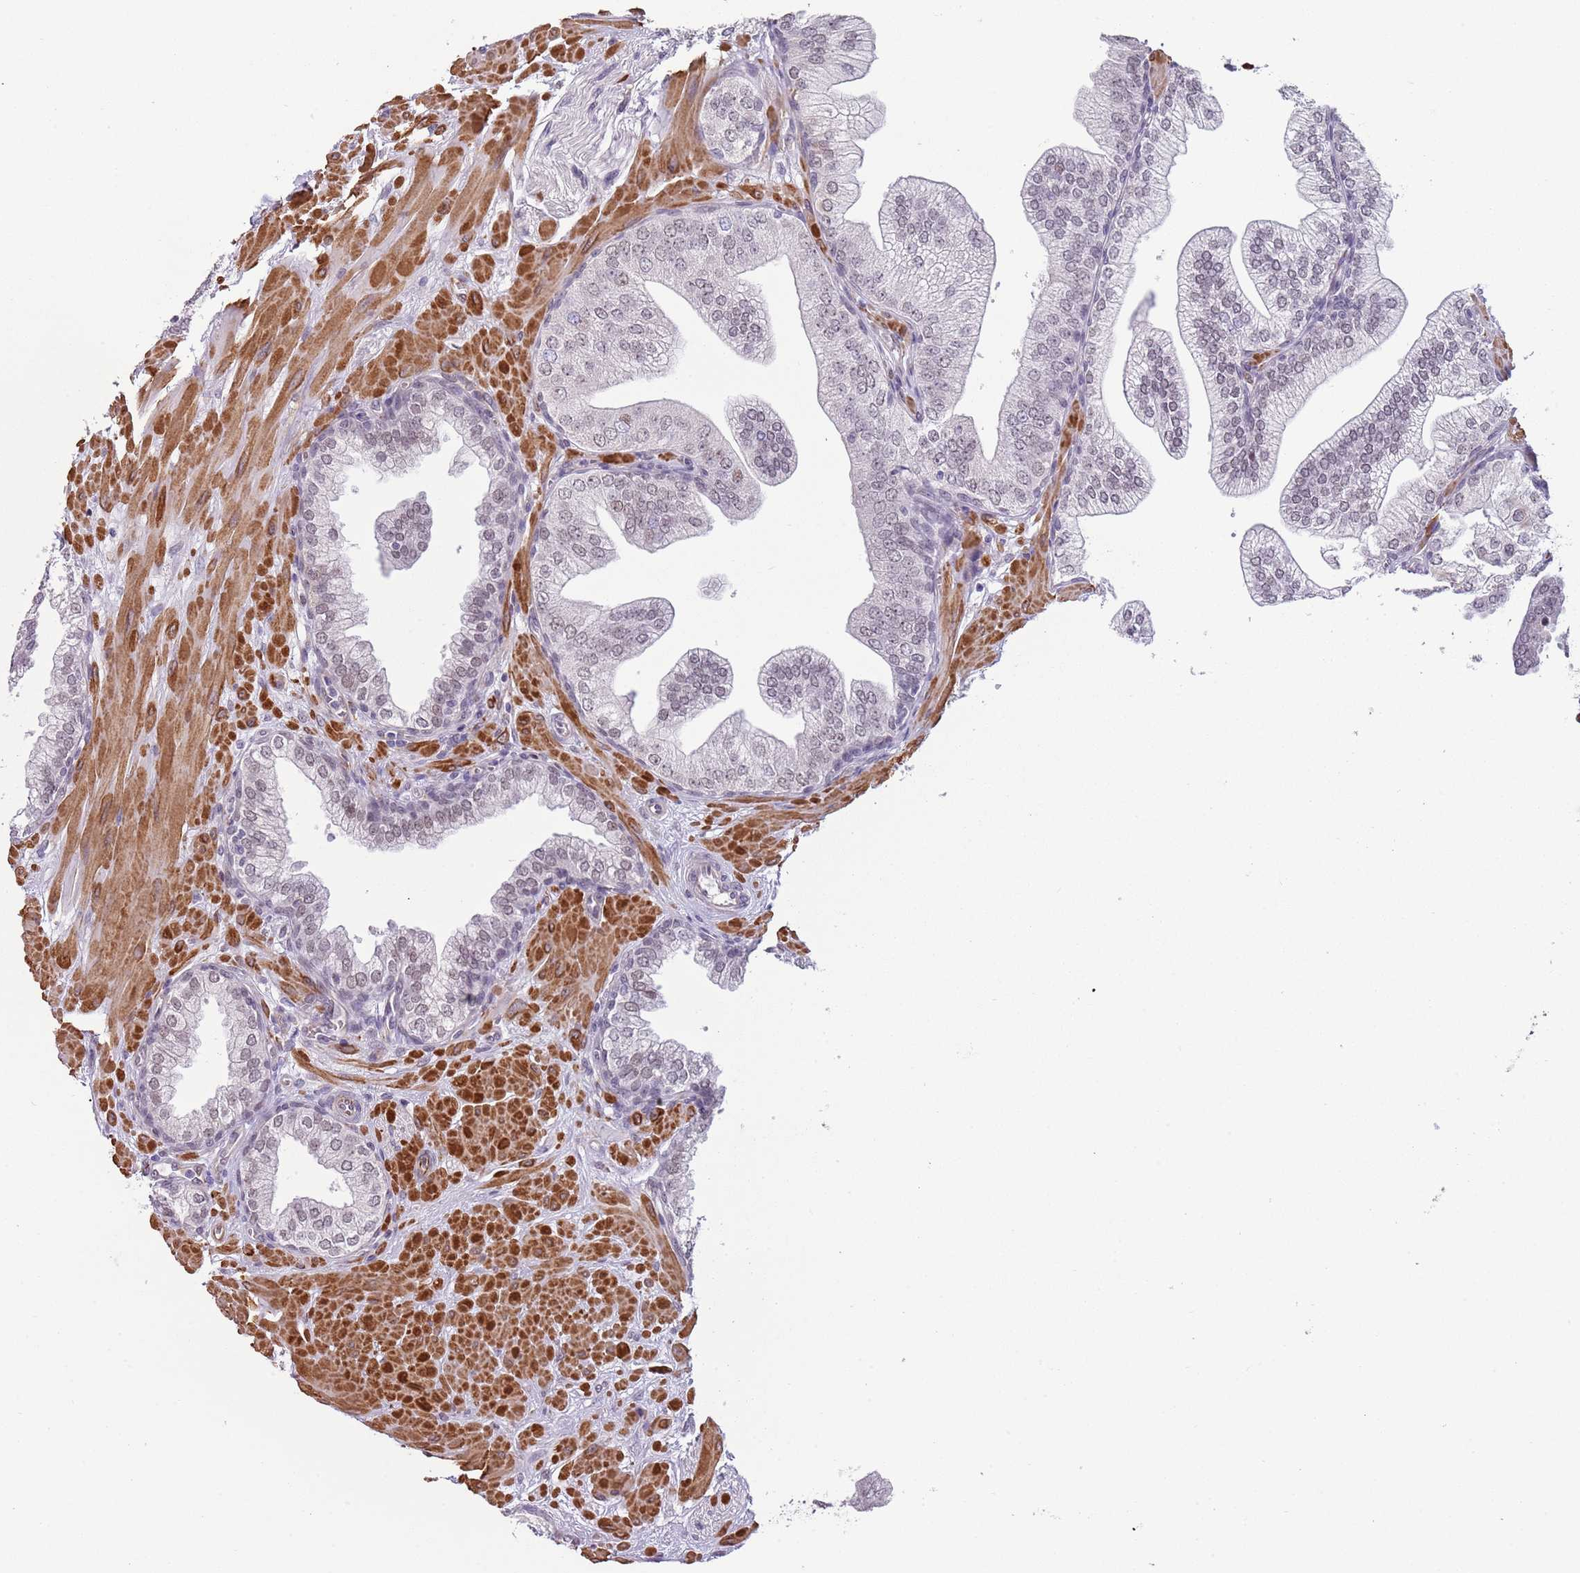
{"staining": {"intensity": "weak", "quantity": "<25%", "location": "nuclear"}, "tissue": "prostate", "cell_type": "Glandular cells", "image_type": "normal", "snomed": [{"axis": "morphology", "description": "Normal tissue, NOS"}, {"axis": "topography", "description": "Prostate"}], "caption": "Prostate stained for a protein using IHC reveals no staining glandular cells.", "gene": "ENSG00000271254", "patient": {"sex": "male", "age": 60}}